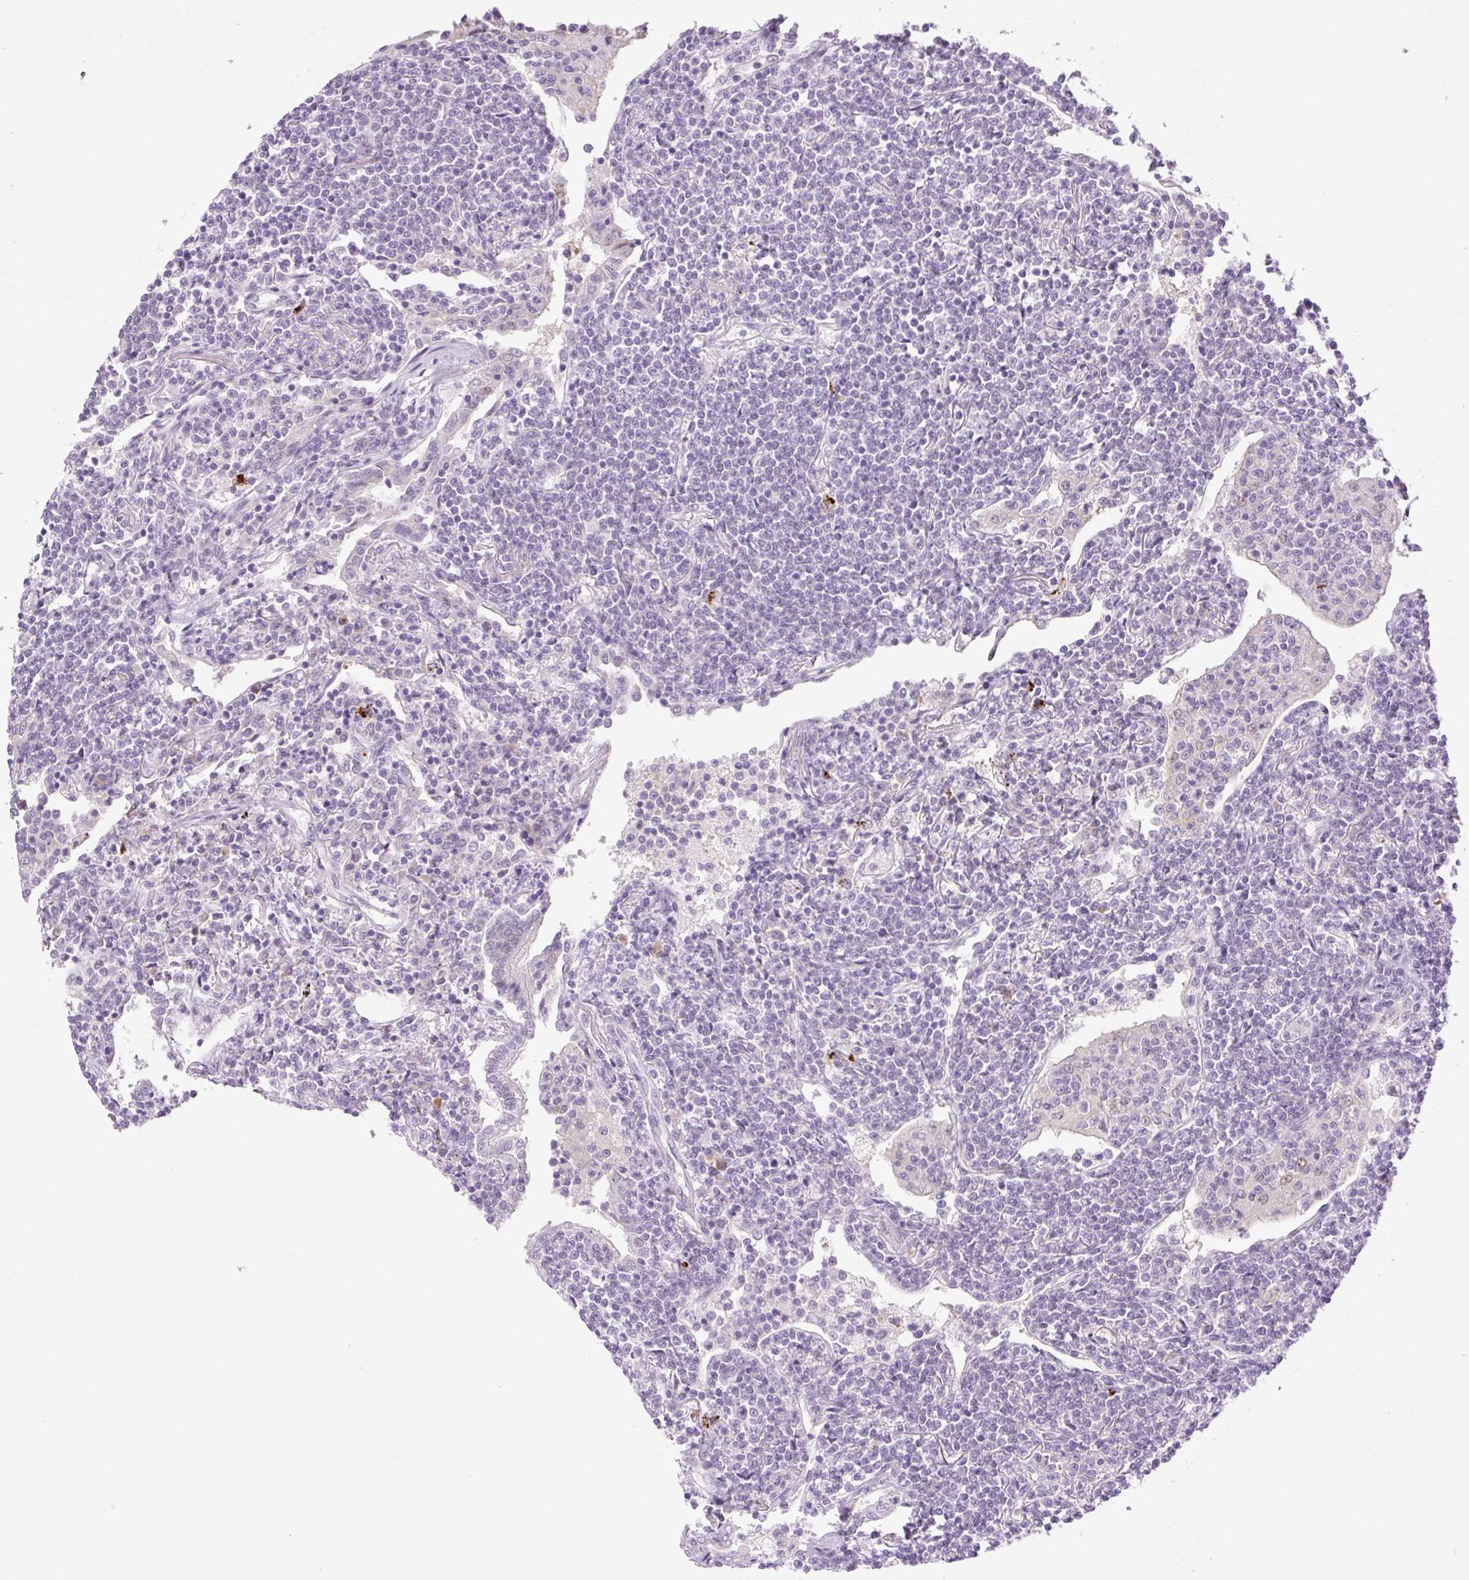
{"staining": {"intensity": "negative", "quantity": "none", "location": "none"}, "tissue": "lymphoma", "cell_type": "Tumor cells", "image_type": "cancer", "snomed": [{"axis": "morphology", "description": "Malignant lymphoma, non-Hodgkin's type, Low grade"}, {"axis": "topography", "description": "Lung"}], "caption": "Immunohistochemical staining of lymphoma reveals no significant staining in tumor cells.", "gene": "SPRYD4", "patient": {"sex": "female", "age": 71}}